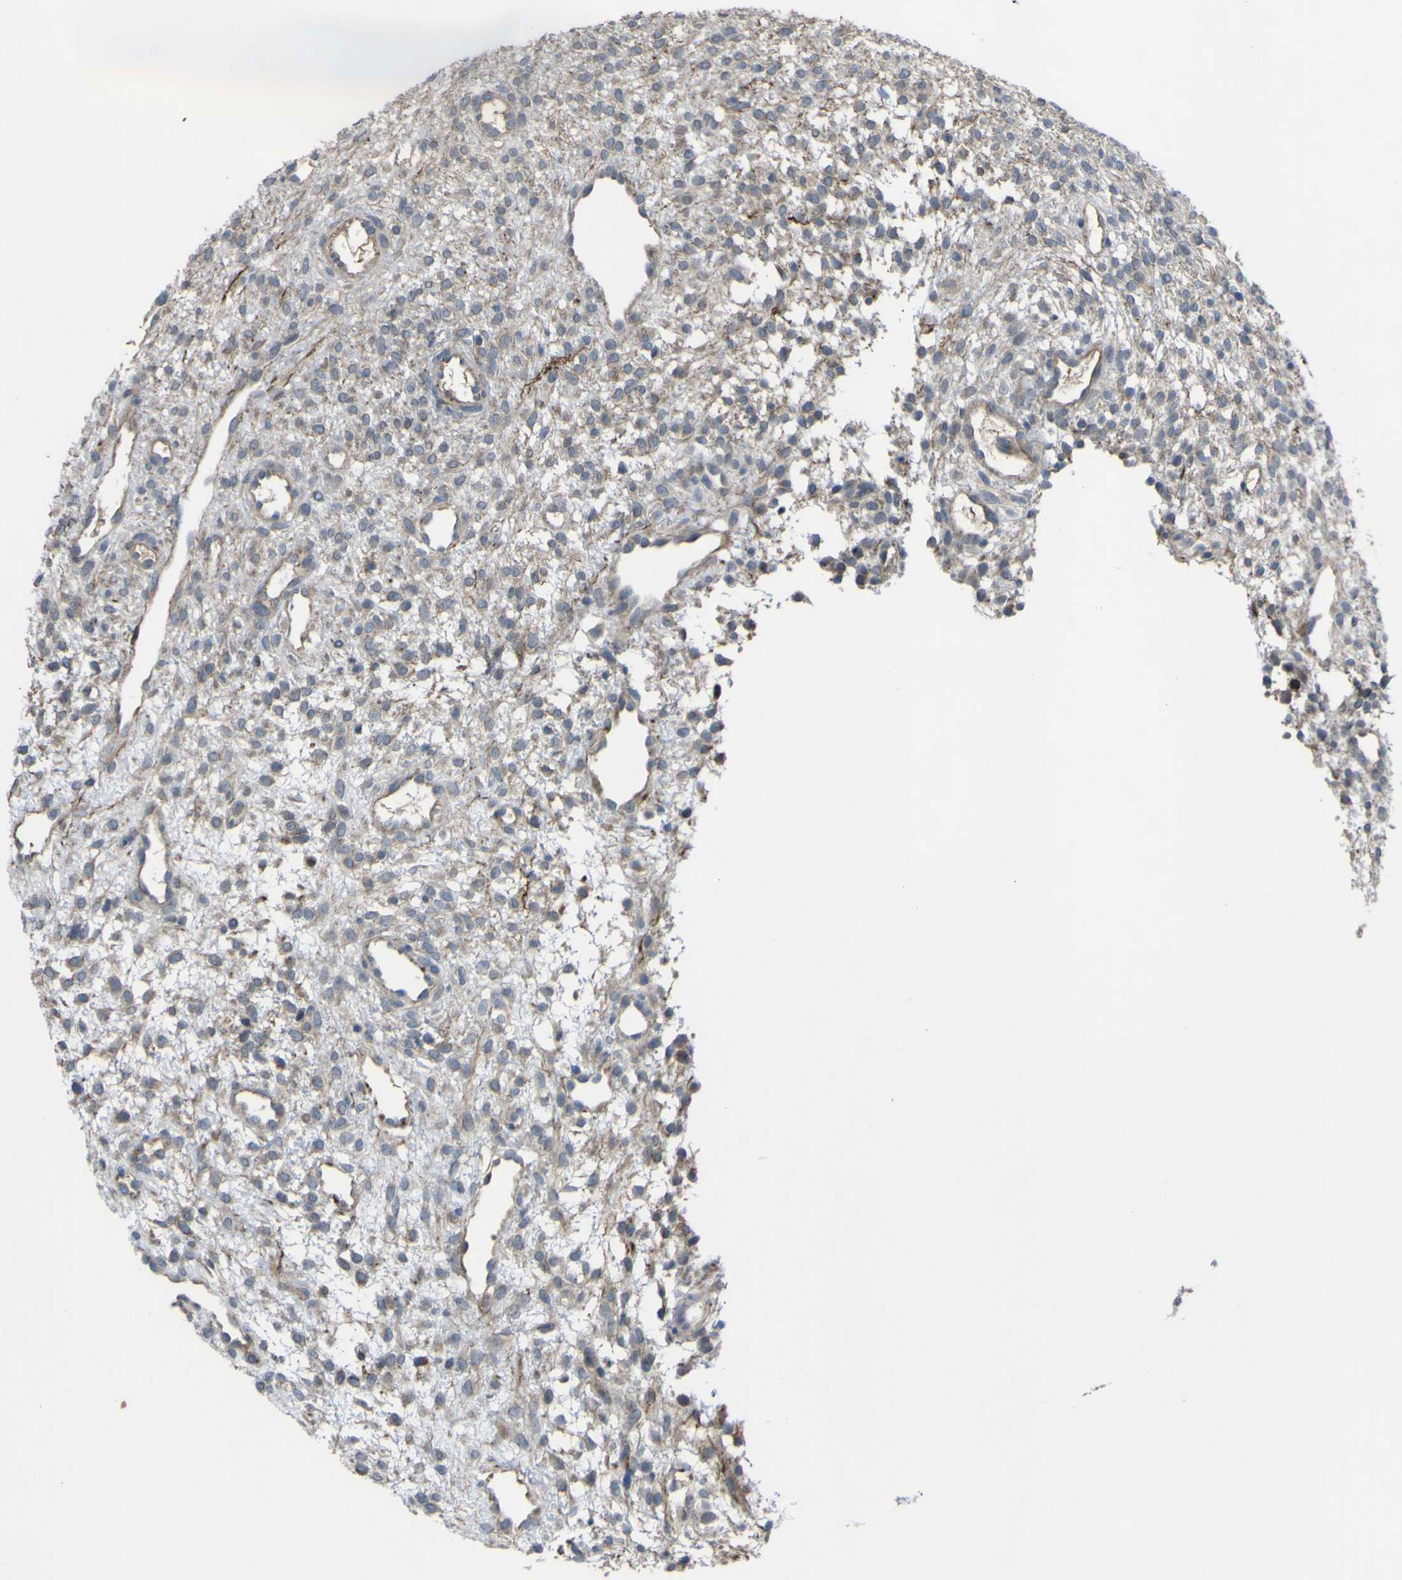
{"staining": {"intensity": "moderate", "quantity": "25%-75%", "location": "cytoplasmic/membranous"}, "tissue": "ovary", "cell_type": "Ovarian stroma cells", "image_type": "normal", "snomed": [{"axis": "morphology", "description": "Normal tissue, NOS"}, {"axis": "morphology", "description": "Cyst, NOS"}, {"axis": "topography", "description": "Ovary"}], "caption": "A high-resolution photomicrograph shows IHC staining of unremarkable ovary, which demonstrates moderate cytoplasmic/membranous staining in about 25%-75% of ovarian stroma cells.", "gene": "GPLD1", "patient": {"sex": "female", "age": 18}}